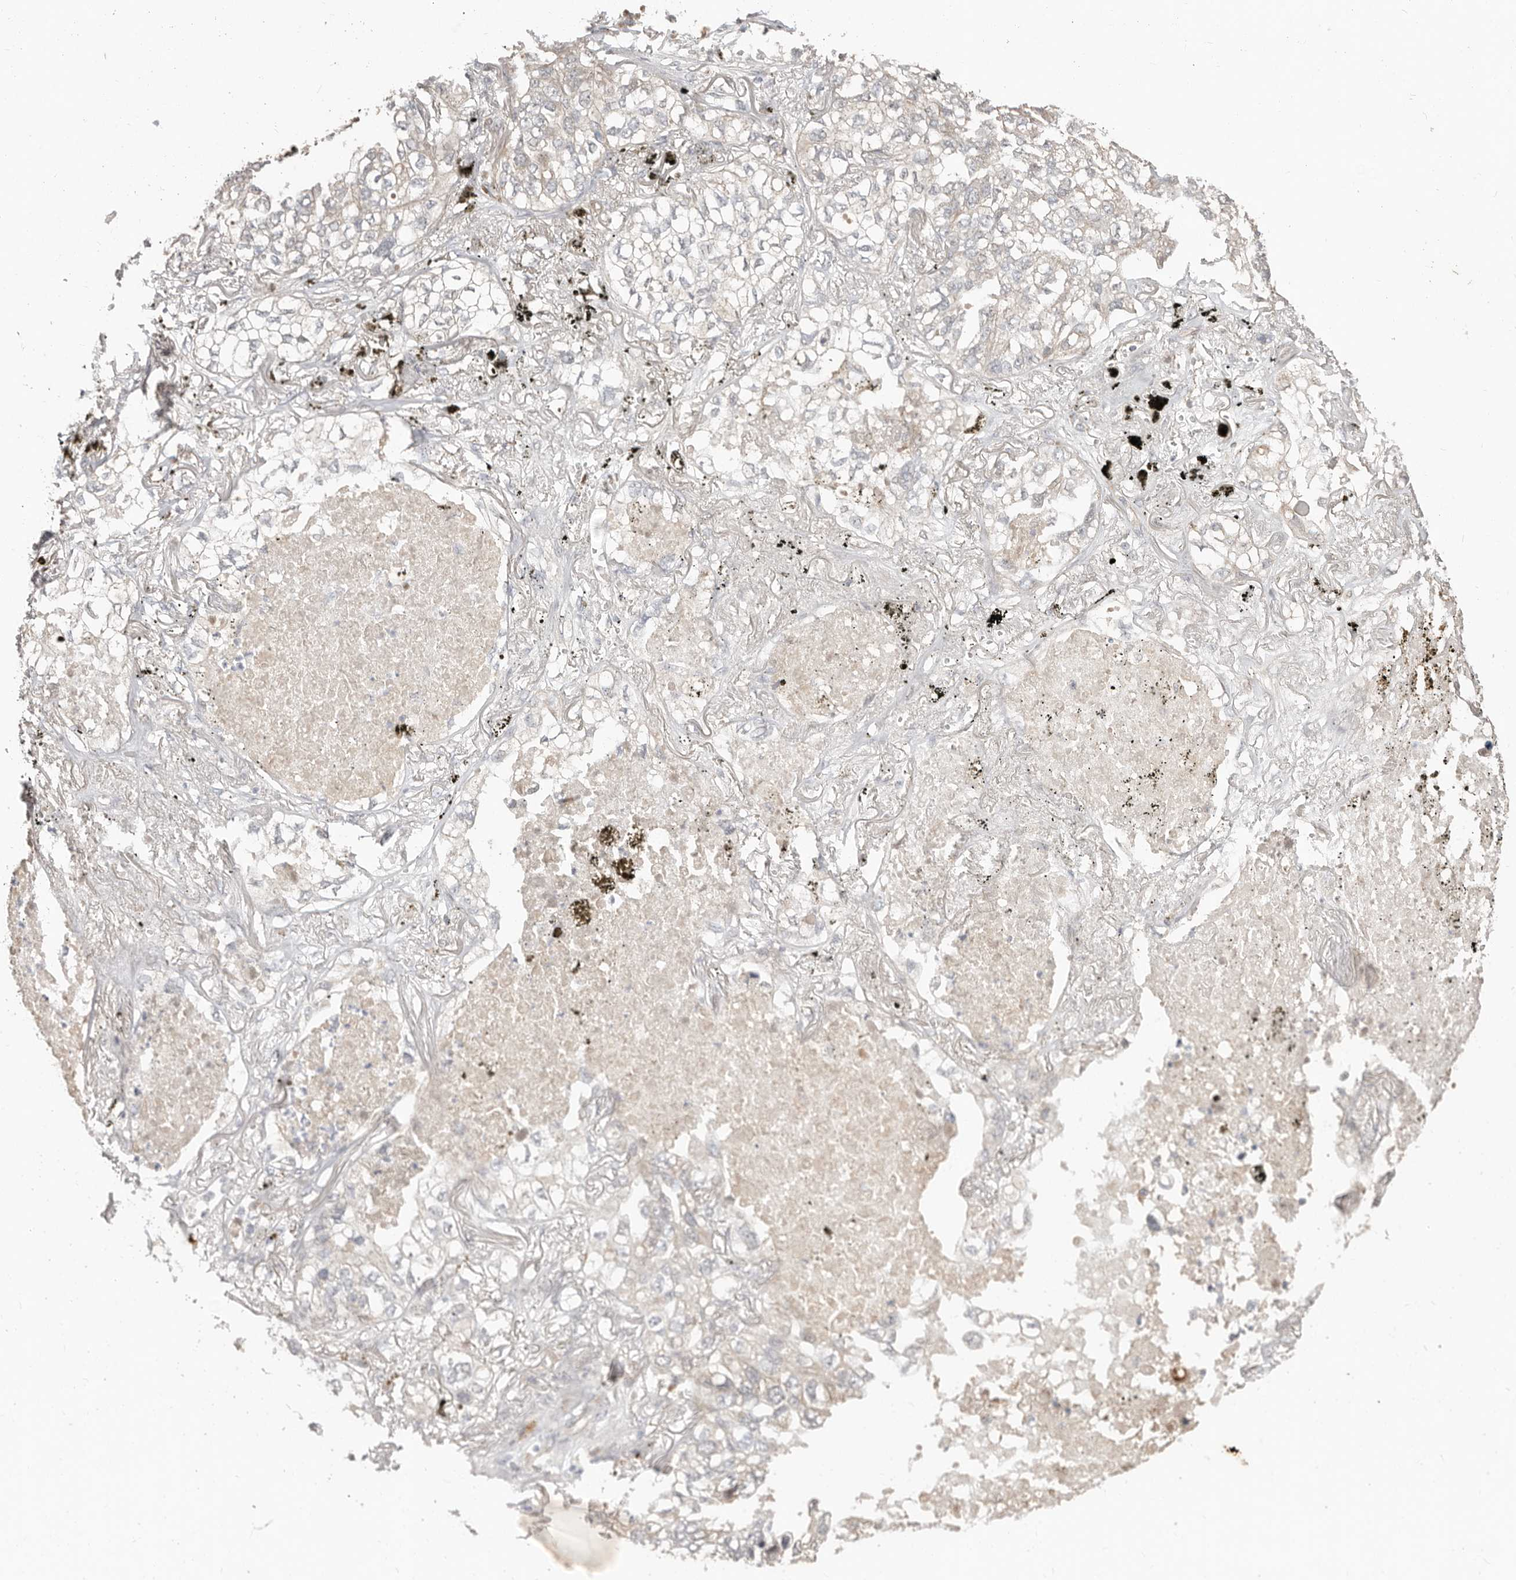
{"staining": {"intensity": "negative", "quantity": "none", "location": "none"}, "tissue": "lung cancer", "cell_type": "Tumor cells", "image_type": "cancer", "snomed": [{"axis": "morphology", "description": "Adenocarcinoma, NOS"}, {"axis": "topography", "description": "Lung"}], "caption": "Immunohistochemistry image of neoplastic tissue: lung cancer stained with DAB displays no significant protein staining in tumor cells. (DAB (3,3'-diaminobenzidine) immunohistochemistry with hematoxylin counter stain).", "gene": "MTFR2", "patient": {"sex": "male", "age": 65}}